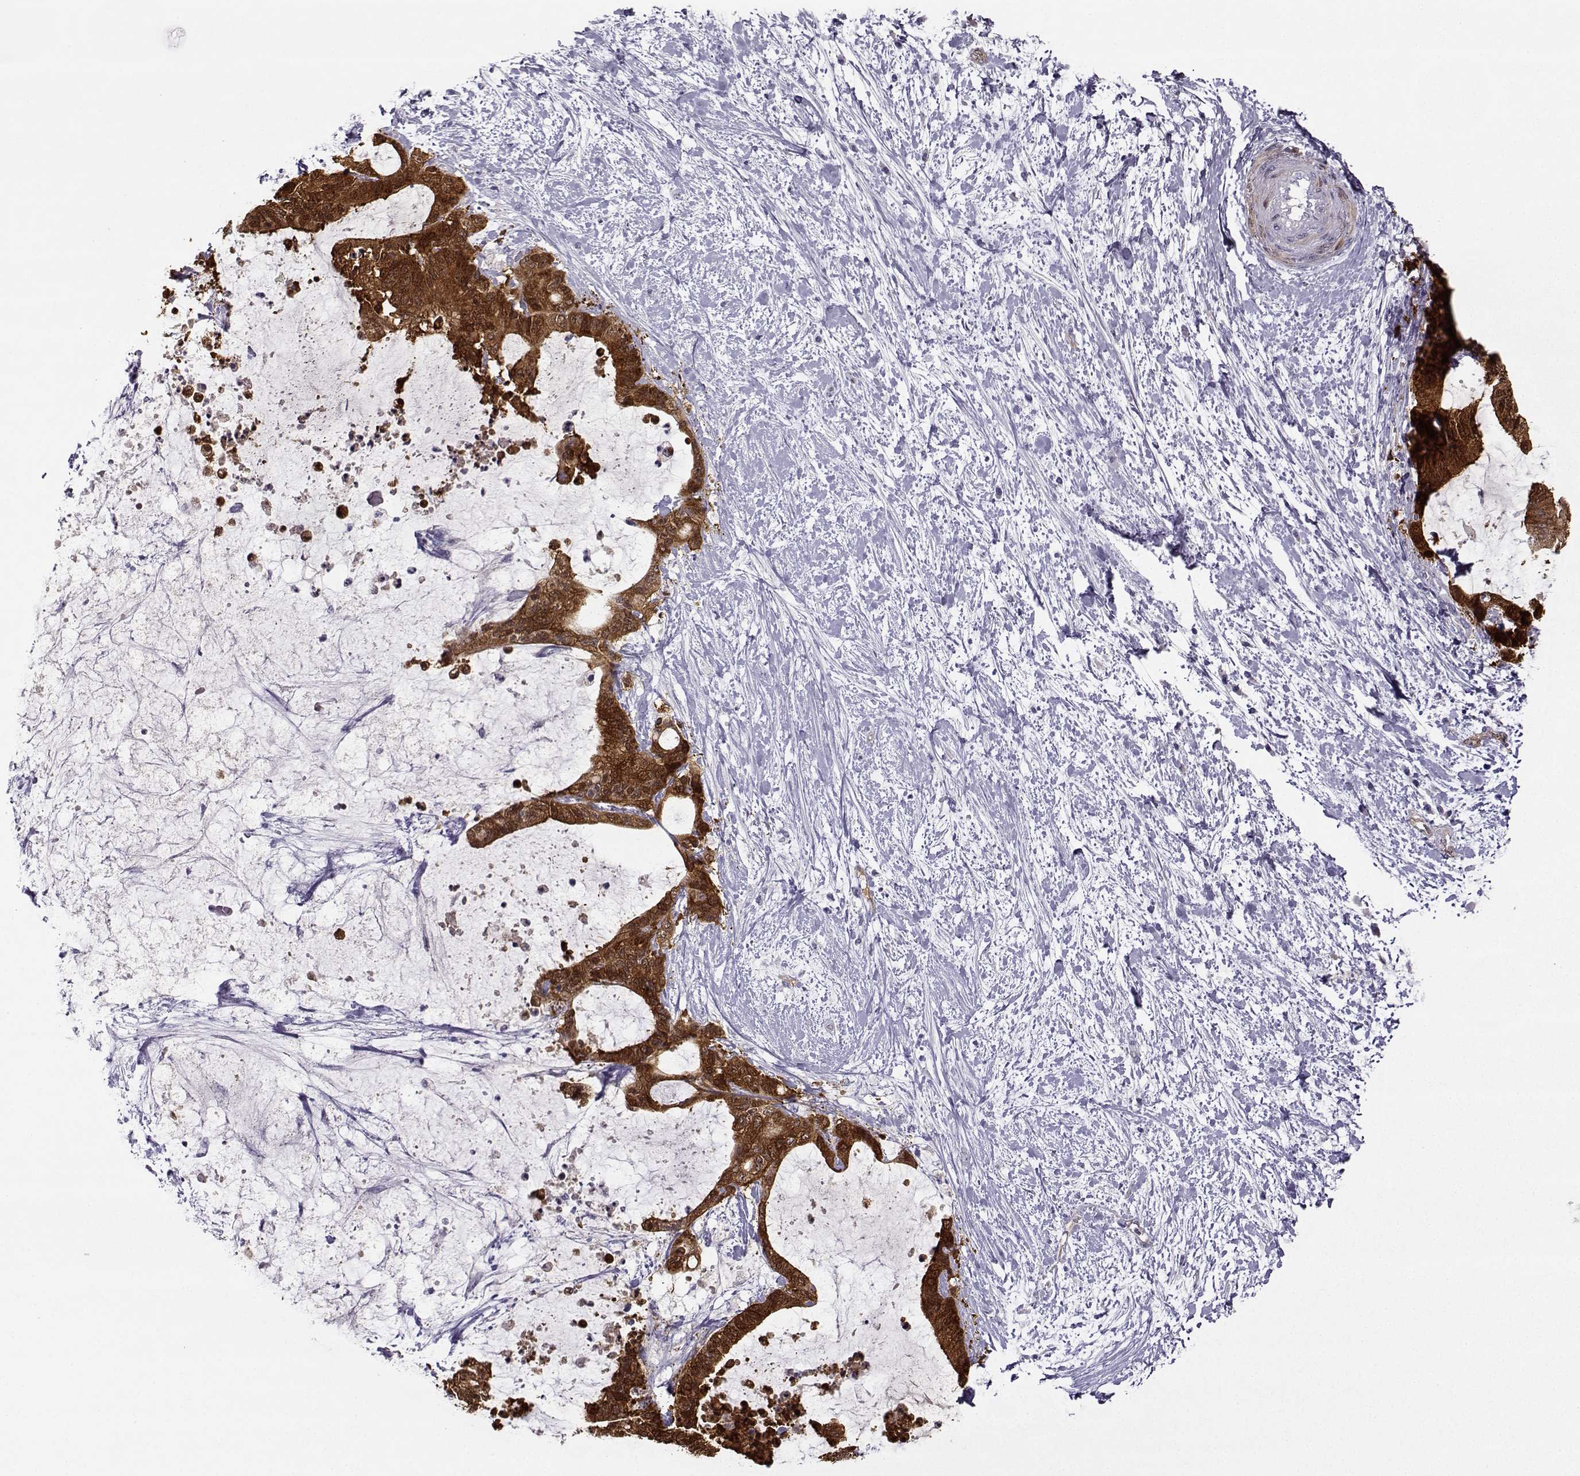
{"staining": {"intensity": "strong", "quantity": ">75%", "location": "cytoplasmic/membranous"}, "tissue": "liver cancer", "cell_type": "Tumor cells", "image_type": "cancer", "snomed": [{"axis": "morphology", "description": "Cholangiocarcinoma"}, {"axis": "topography", "description": "Liver"}], "caption": "A high-resolution micrograph shows IHC staining of cholangiocarcinoma (liver), which displays strong cytoplasmic/membranous staining in approximately >75% of tumor cells.", "gene": "NQO1", "patient": {"sex": "female", "age": 73}}